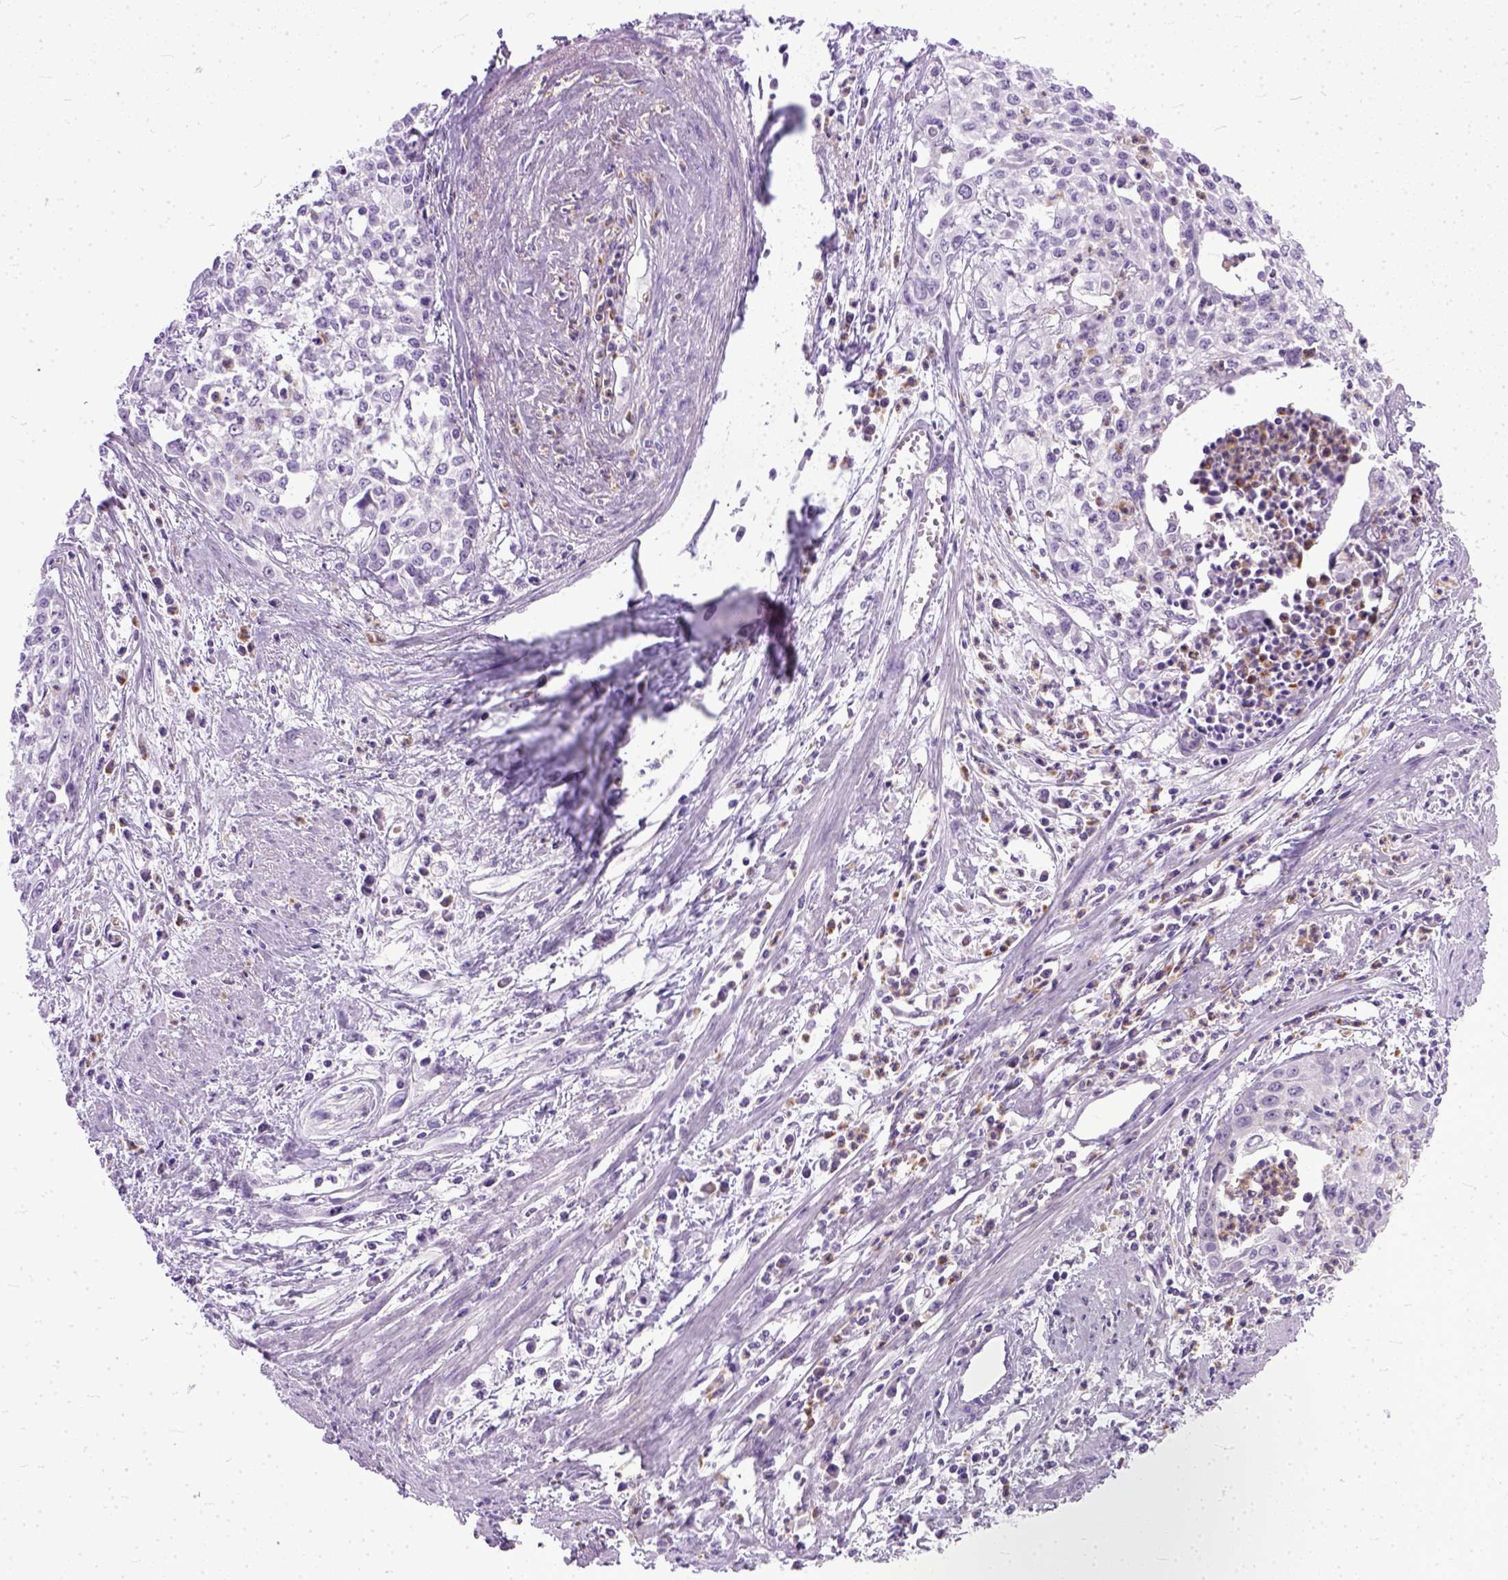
{"staining": {"intensity": "negative", "quantity": "none", "location": "none"}, "tissue": "cervical cancer", "cell_type": "Tumor cells", "image_type": "cancer", "snomed": [{"axis": "morphology", "description": "Squamous cell carcinoma, NOS"}, {"axis": "topography", "description": "Cervix"}], "caption": "DAB immunohistochemical staining of human cervical cancer (squamous cell carcinoma) displays no significant staining in tumor cells. (Stains: DAB (3,3'-diaminobenzidine) immunohistochemistry (IHC) with hematoxylin counter stain, Microscopy: brightfield microscopy at high magnification).", "gene": "TCEAL7", "patient": {"sex": "female", "age": 39}}